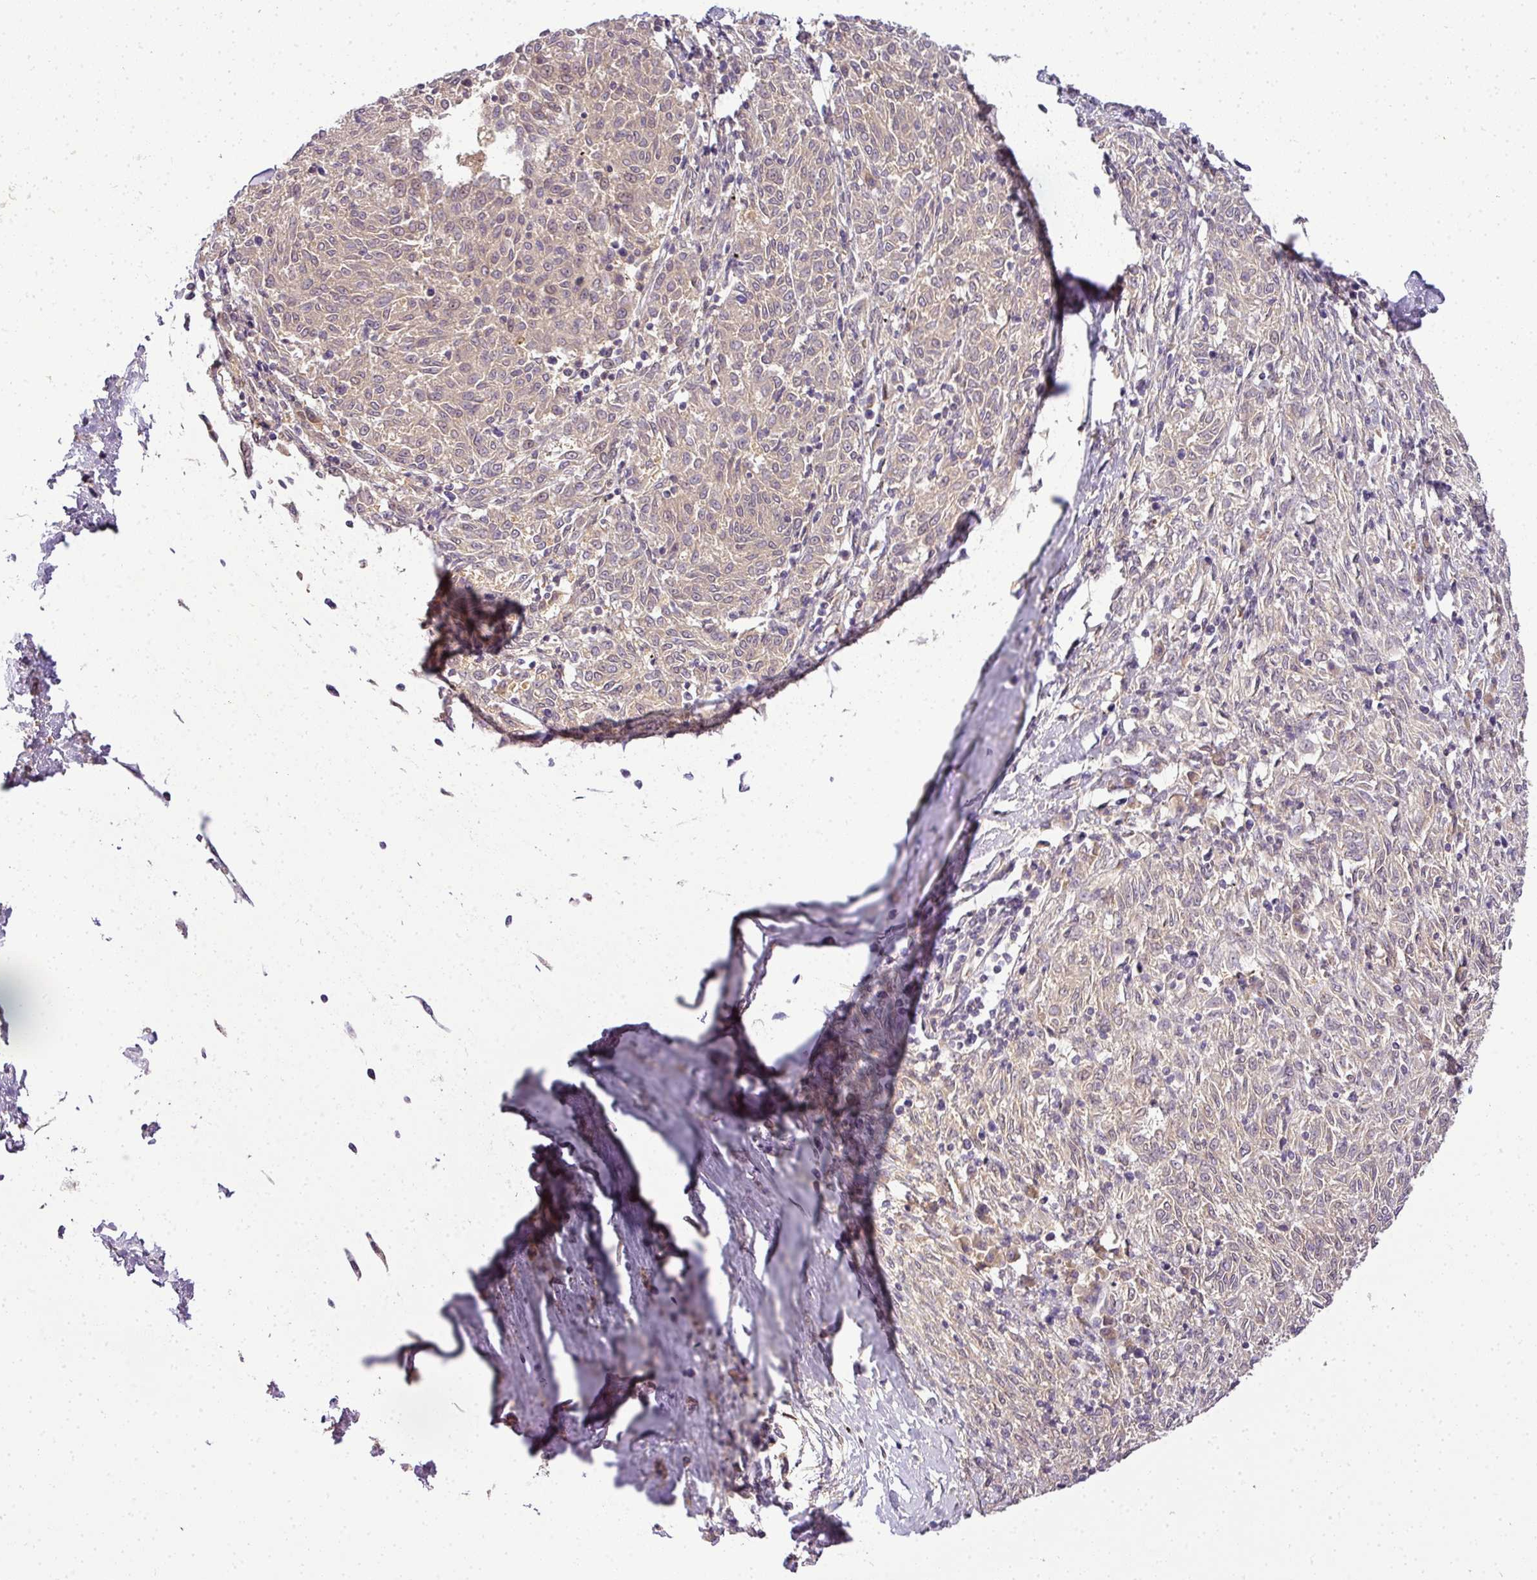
{"staining": {"intensity": "weak", "quantity": ">75%", "location": "cytoplasmic/membranous"}, "tissue": "melanoma", "cell_type": "Tumor cells", "image_type": "cancer", "snomed": [{"axis": "morphology", "description": "Malignant melanoma, NOS"}, {"axis": "topography", "description": "Skin"}], "caption": "Malignant melanoma stained with a protein marker exhibits weak staining in tumor cells.", "gene": "ADH5", "patient": {"sex": "female", "age": 72}}